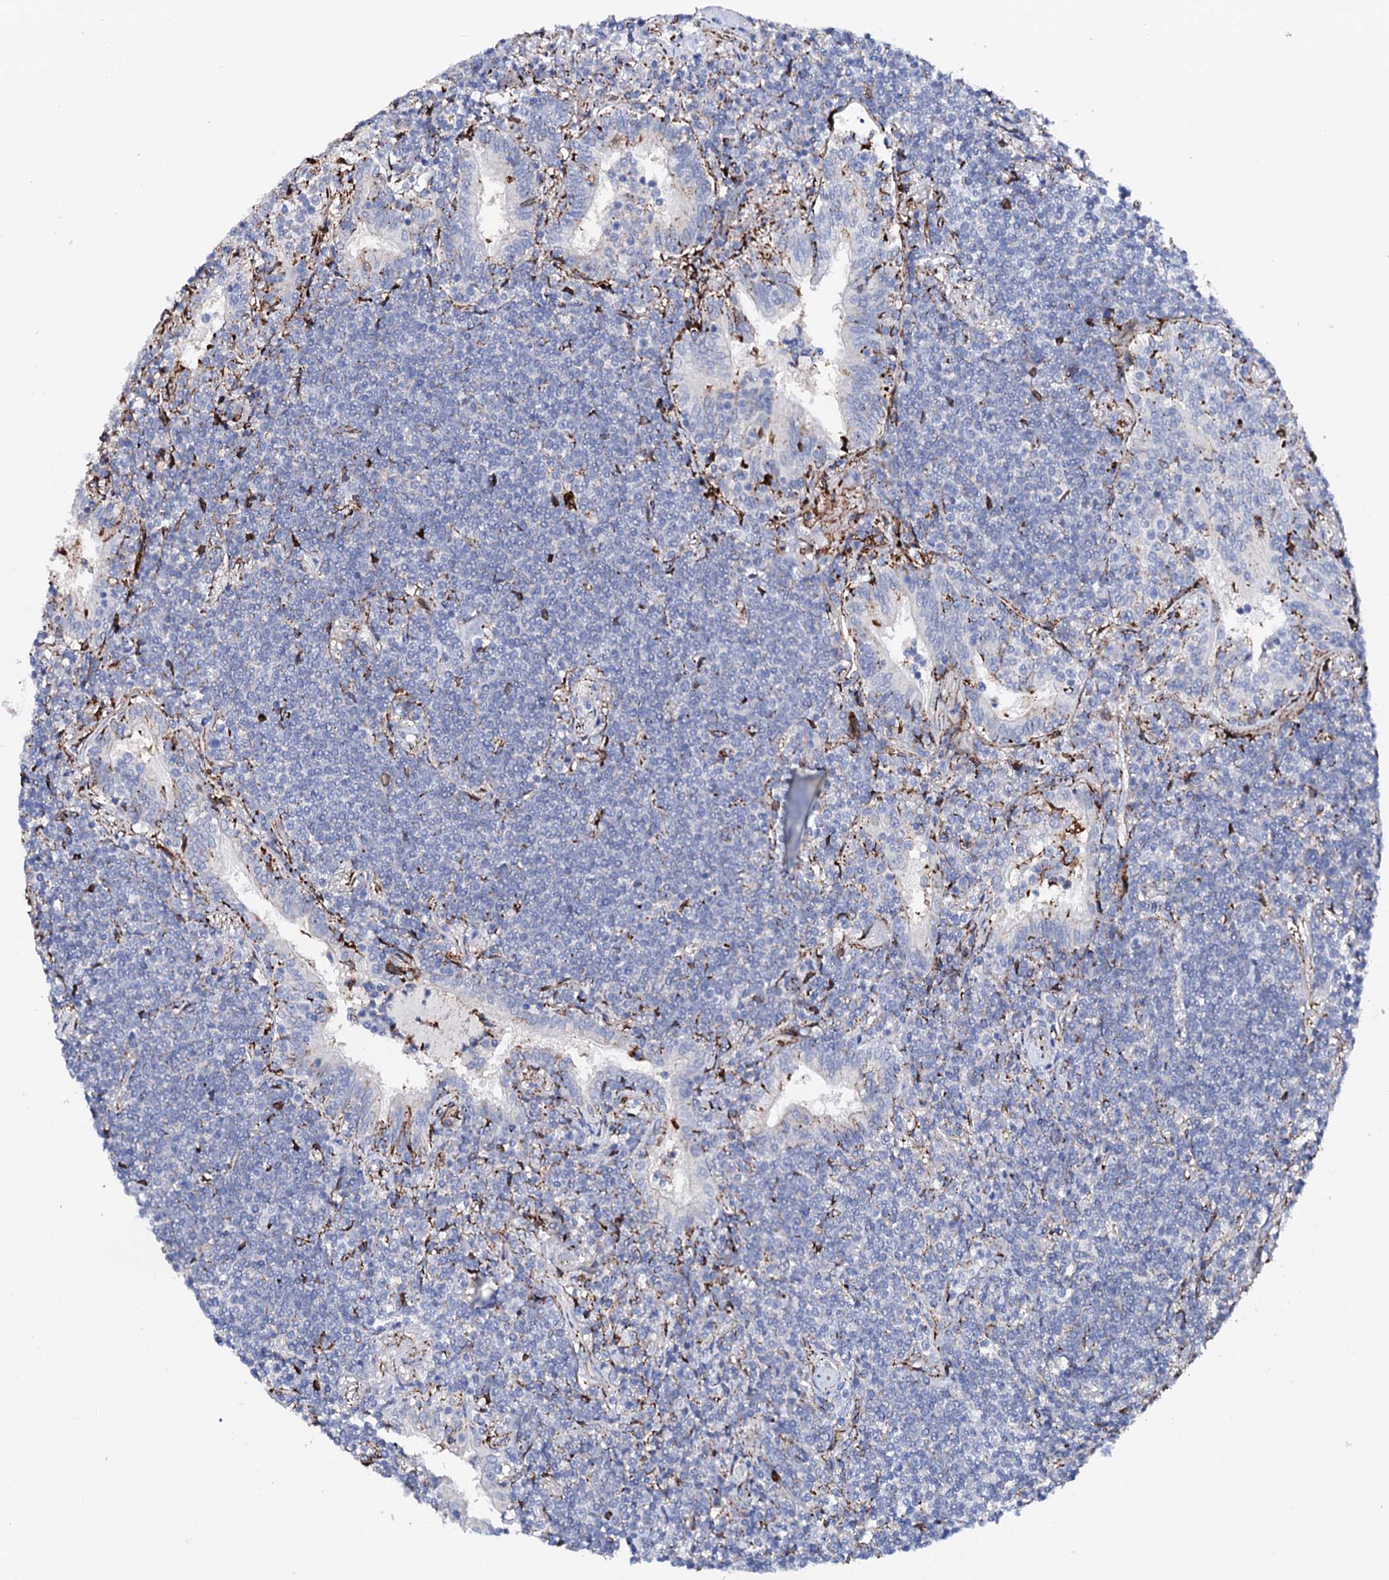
{"staining": {"intensity": "negative", "quantity": "none", "location": "none"}, "tissue": "lymphoma", "cell_type": "Tumor cells", "image_type": "cancer", "snomed": [{"axis": "morphology", "description": "Malignant lymphoma, non-Hodgkin's type, Low grade"}, {"axis": "topography", "description": "Lung"}], "caption": "This is a image of immunohistochemistry staining of lymphoma, which shows no expression in tumor cells.", "gene": "MED13L", "patient": {"sex": "female", "age": 71}}